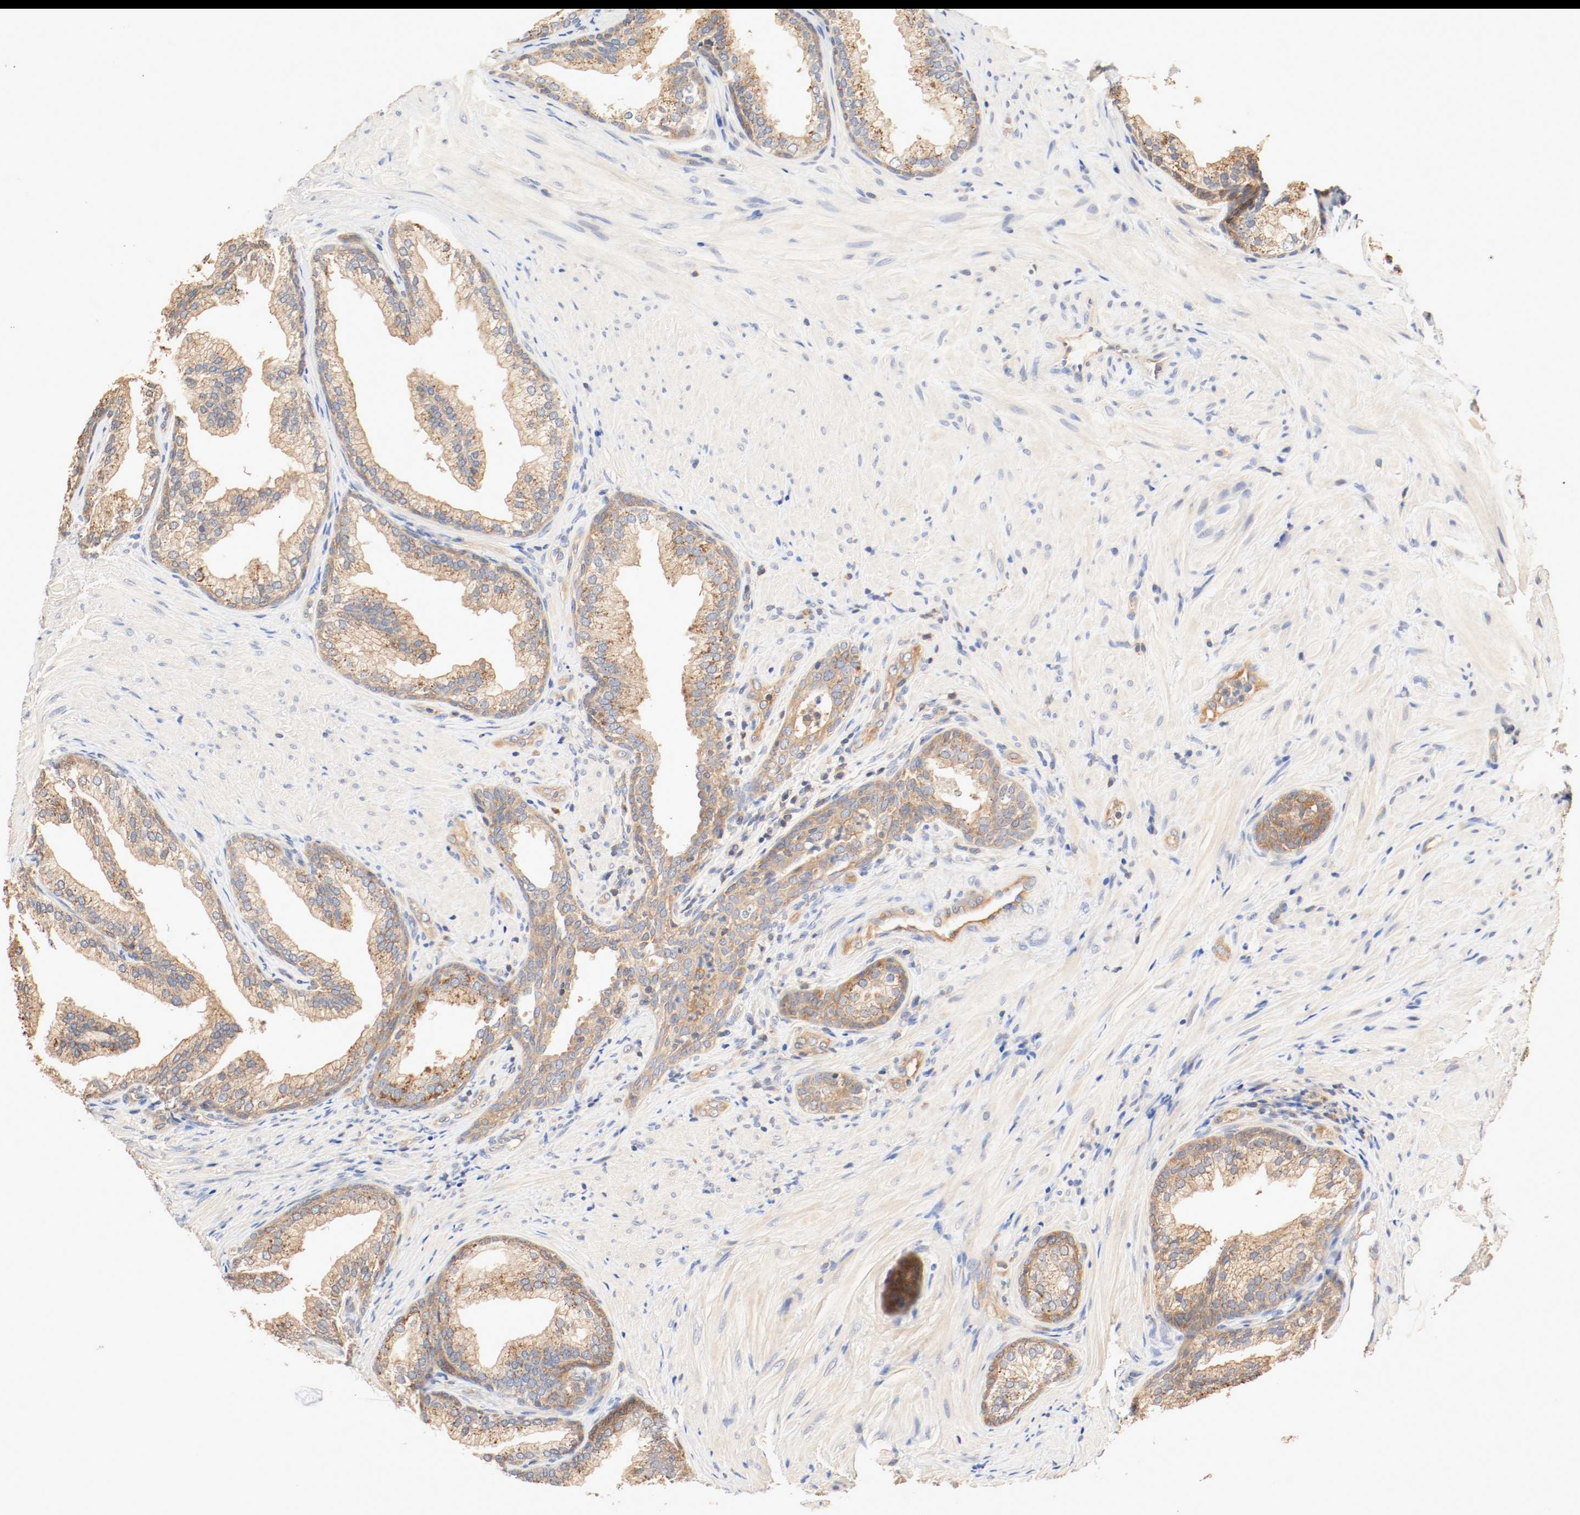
{"staining": {"intensity": "moderate", "quantity": ">75%", "location": "cytoplasmic/membranous"}, "tissue": "prostate", "cell_type": "Glandular cells", "image_type": "normal", "snomed": [{"axis": "morphology", "description": "Normal tissue, NOS"}, {"axis": "topography", "description": "Prostate"}], "caption": "Immunohistochemistry (IHC) micrograph of benign human prostate stained for a protein (brown), which reveals medium levels of moderate cytoplasmic/membranous expression in about >75% of glandular cells.", "gene": "GIT1", "patient": {"sex": "male", "age": 76}}